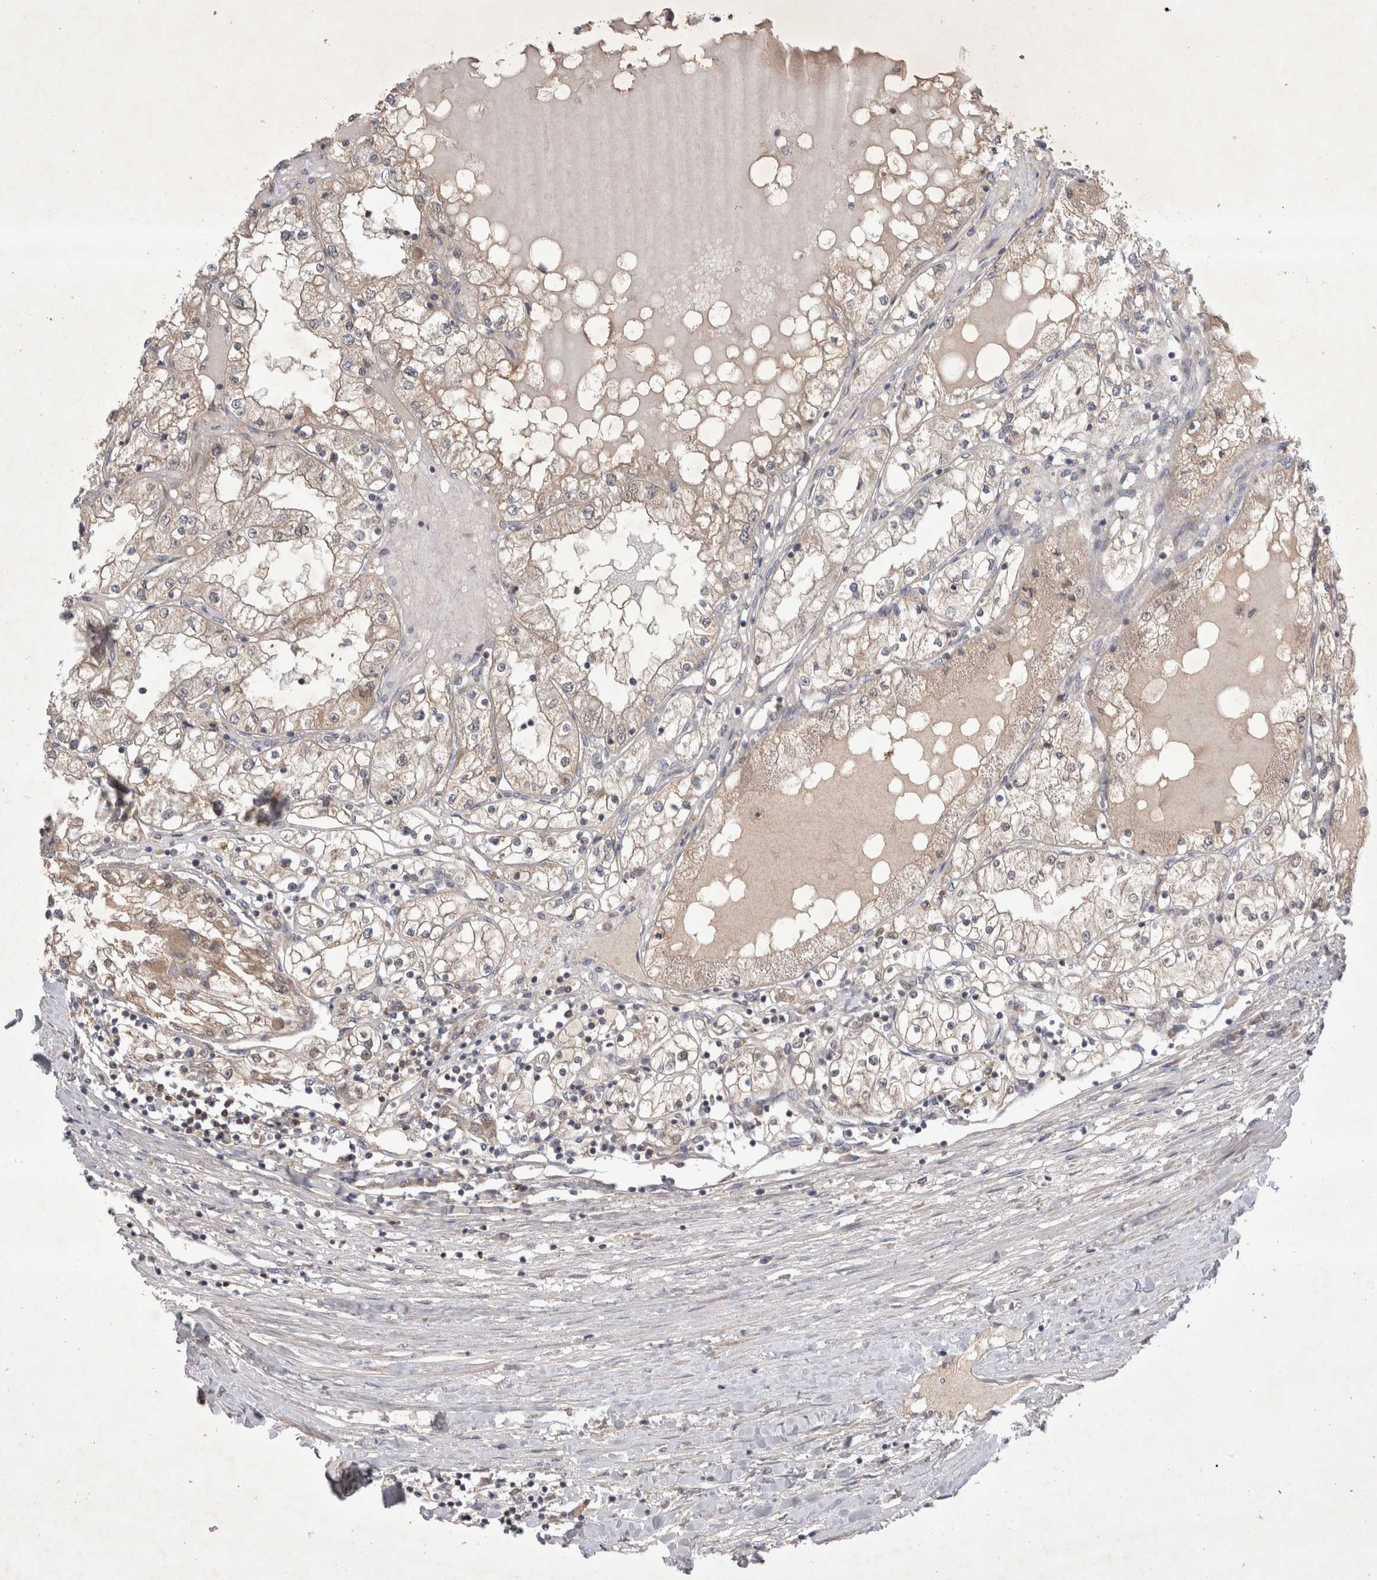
{"staining": {"intensity": "weak", "quantity": "25%-75%", "location": "cytoplasmic/membranous"}, "tissue": "renal cancer", "cell_type": "Tumor cells", "image_type": "cancer", "snomed": [{"axis": "morphology", "description": "Adenocarcinoma, NOS"}, {"axis": "topography", "description": "Kidney"}], "caption": "Weak cytoplasmic/membranous positivity is seen in approximately 25%-75% of tumor cells in renal cancer (adenocarcinoma).", "gene": "SRD5A3", "patient": {"sex": "male", "age": 68}}